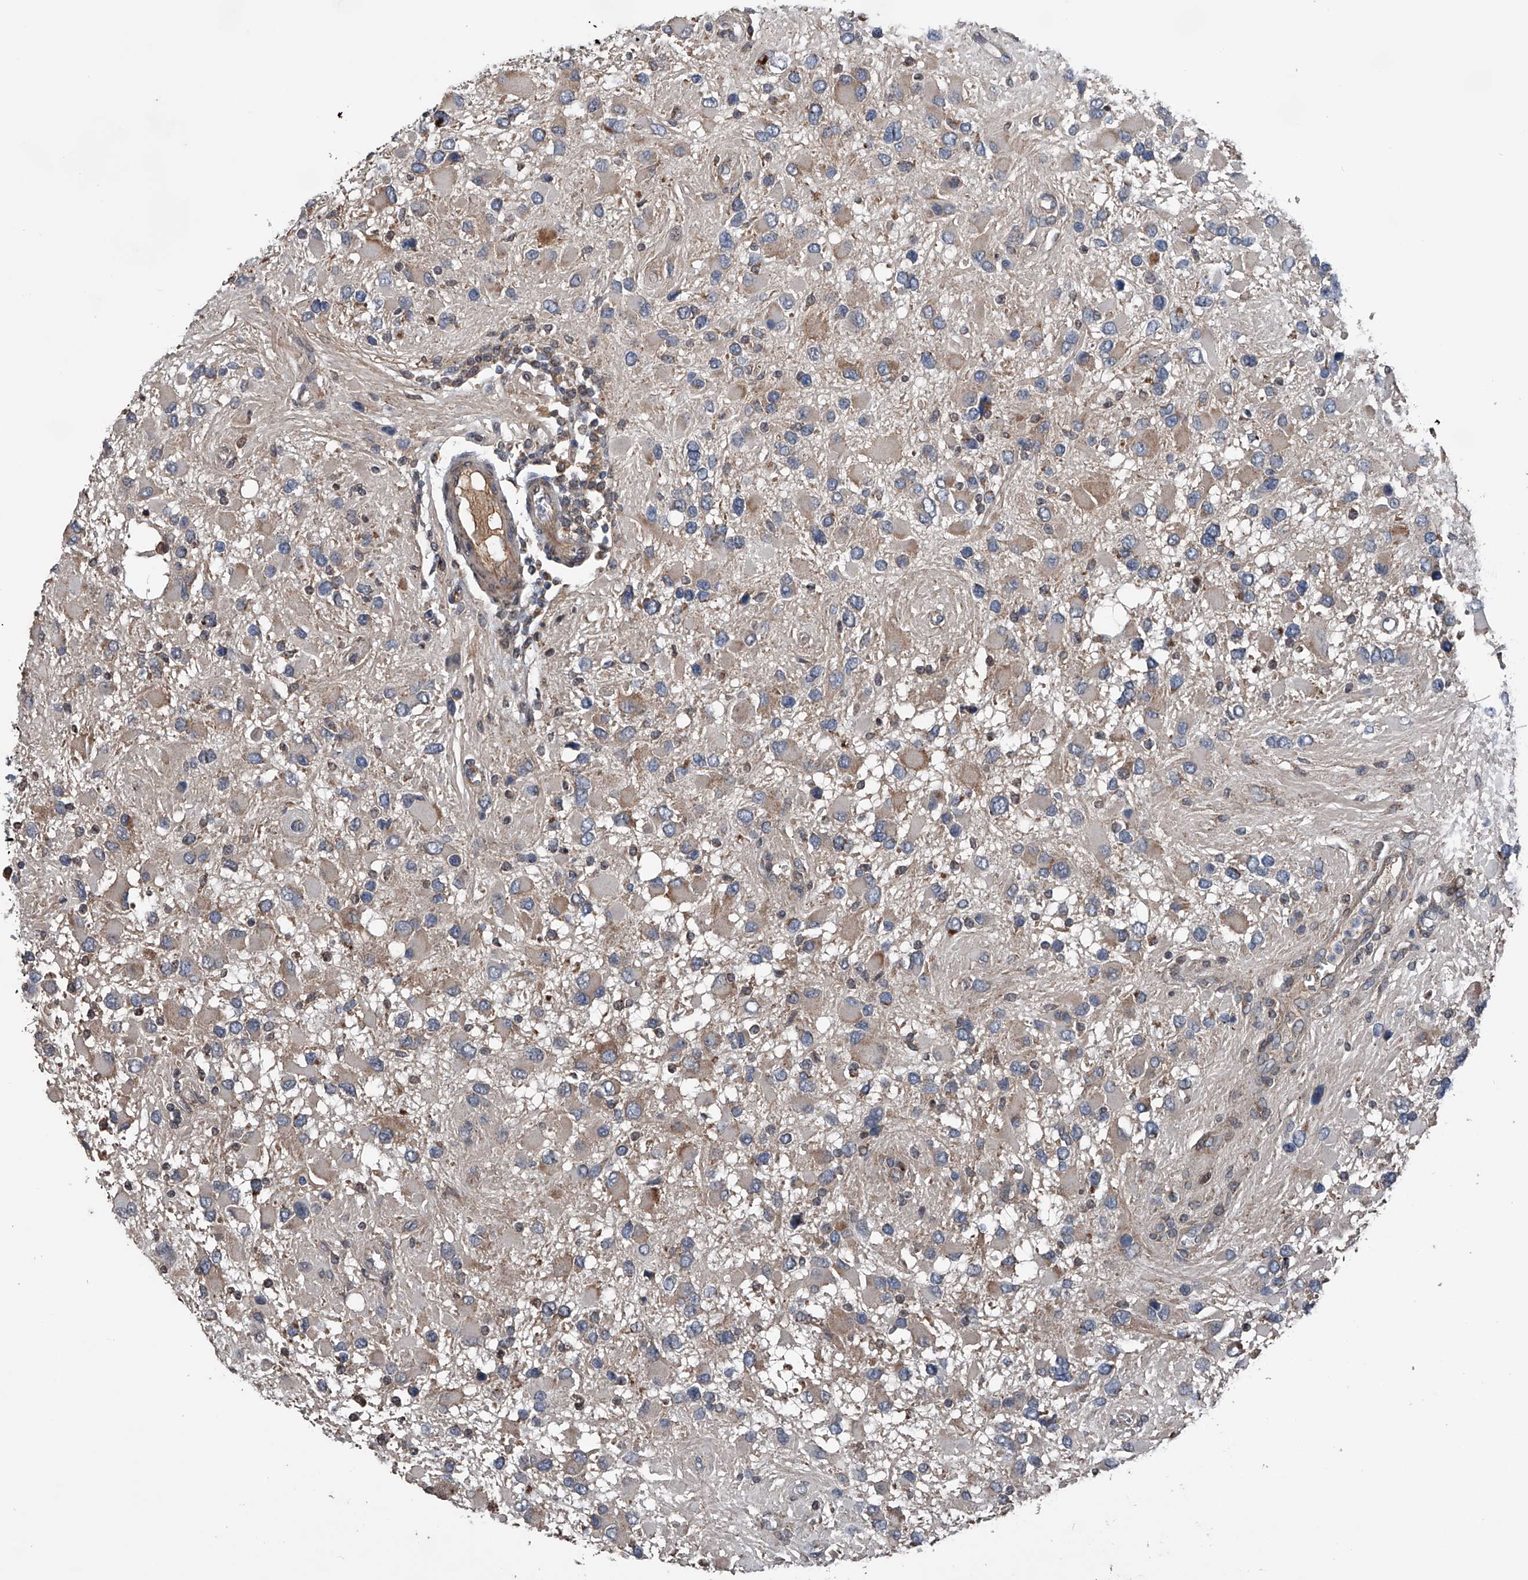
{"staining": {"intensity": "weak", "quantity": "<25%", "location": "cytoplasmic/membranous"}, "tissue": "glioma", "cell_type": "Tumor cells", "image_type": "cancer", "snomed": [{"axis": "morphology", "description": "Glioma, malignant, High grade"}, {"axis": "topography", "description": "Brain"}], "caption": "The immunohistochemistry (IHC) photomicrograph has no significant staining in tumor cells of high-grade glioma (malignant) tissue. The staining is performed using DAB (3,3'-diaminobenzidine) brown chromogen with nuclei counter-stained in using hematoxylin.", "gene": "DST", "patient": {"sex": "male", "age": 53}}